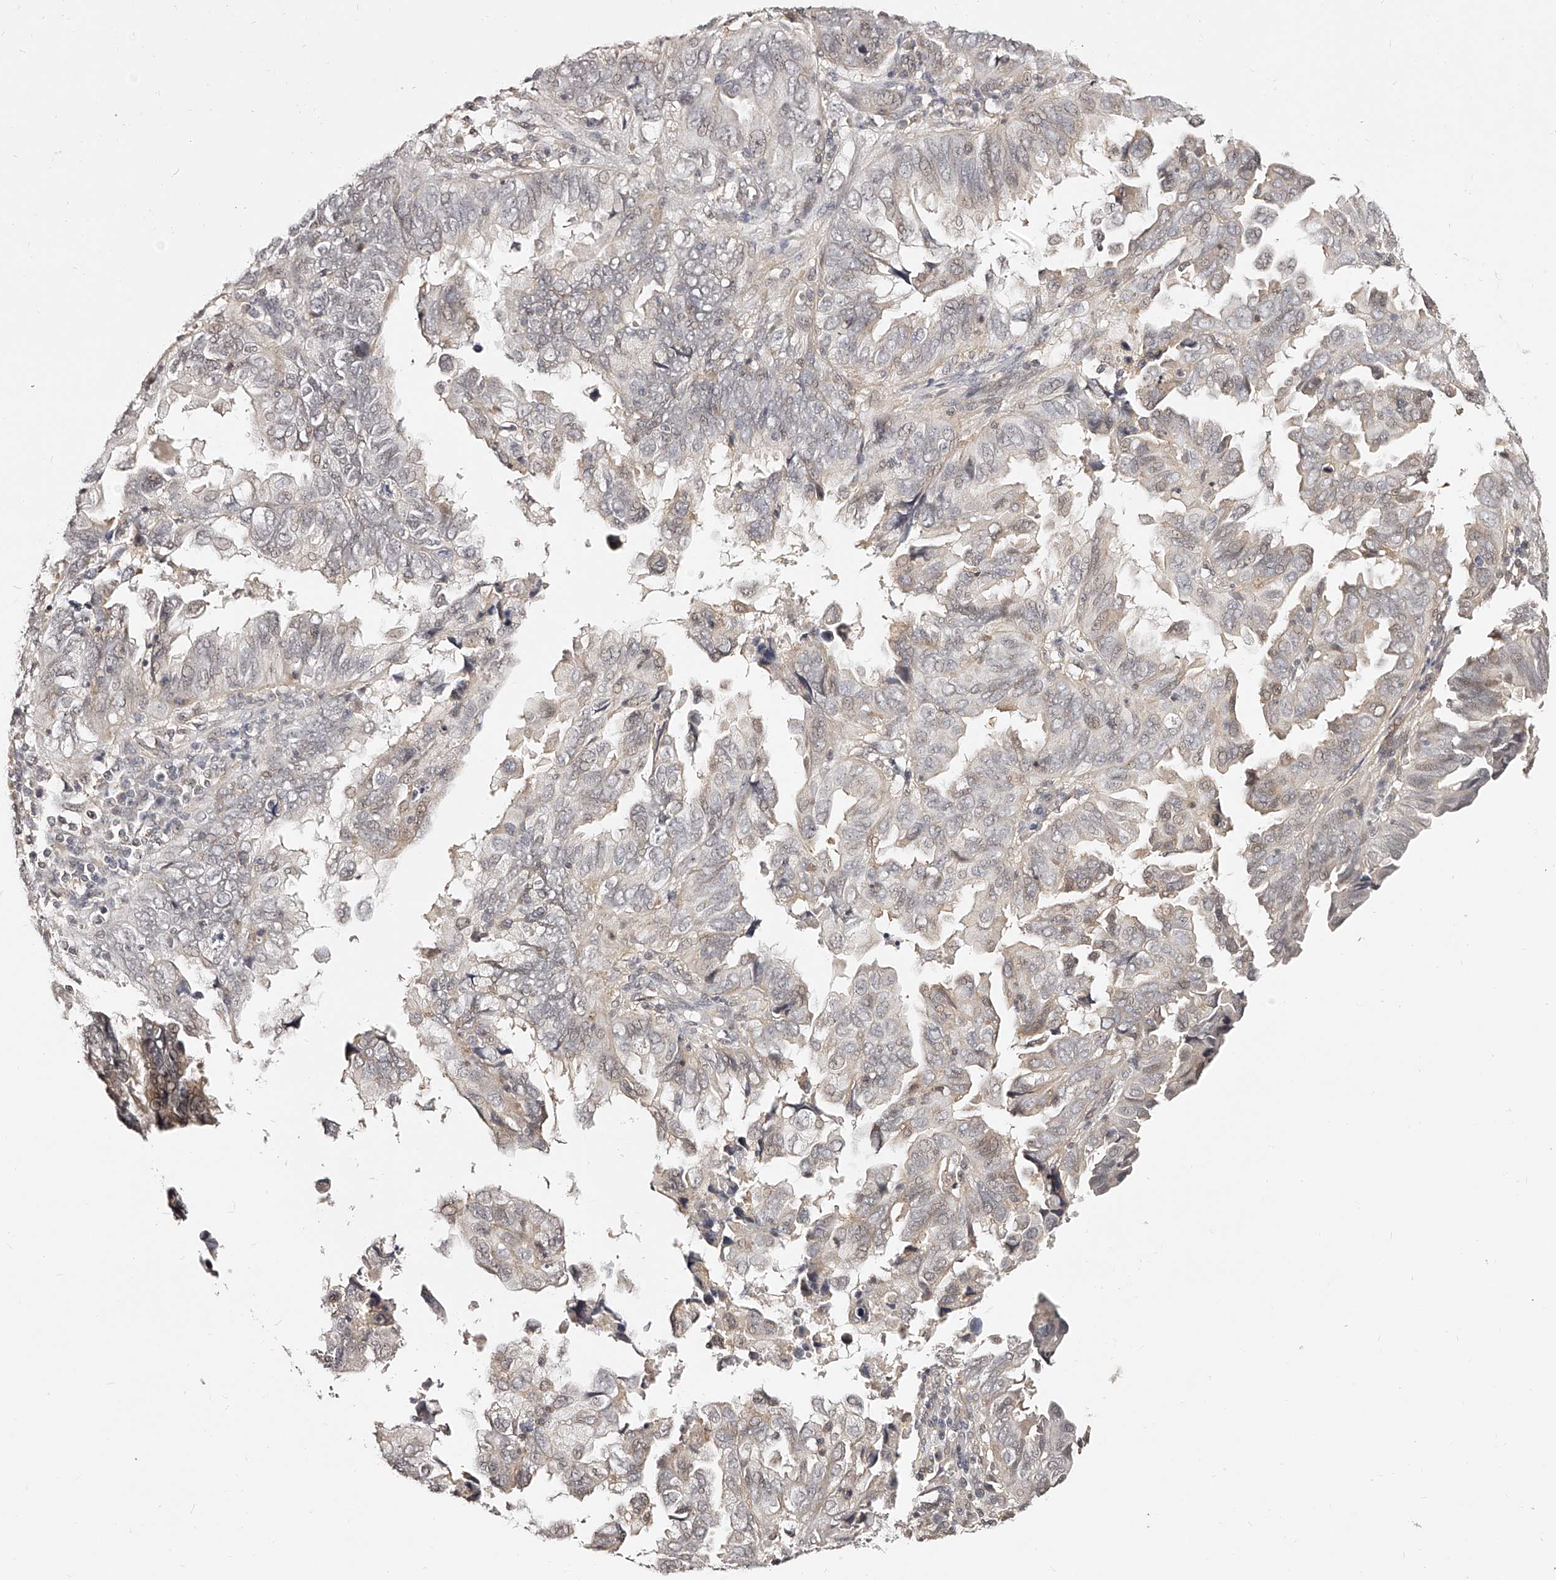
{"staining": {"intensity": "negative", "quantity": "none", "location": "none"}, "tissue": "endometrial cancer", "cell_type": "Tumor cells", "image_type": "cancer", "snomed": [{"axis": "morphology", "description": "Adenocarcinoma, NOS"}, {"axis": "topography", "description": "Uterus"}], "caption": "Tumor cells are negative for brown protein staining in adenocarcinoma (endometrial).", "gene": "ZNF789", "patient": {"sex": "female", "age": 77}}